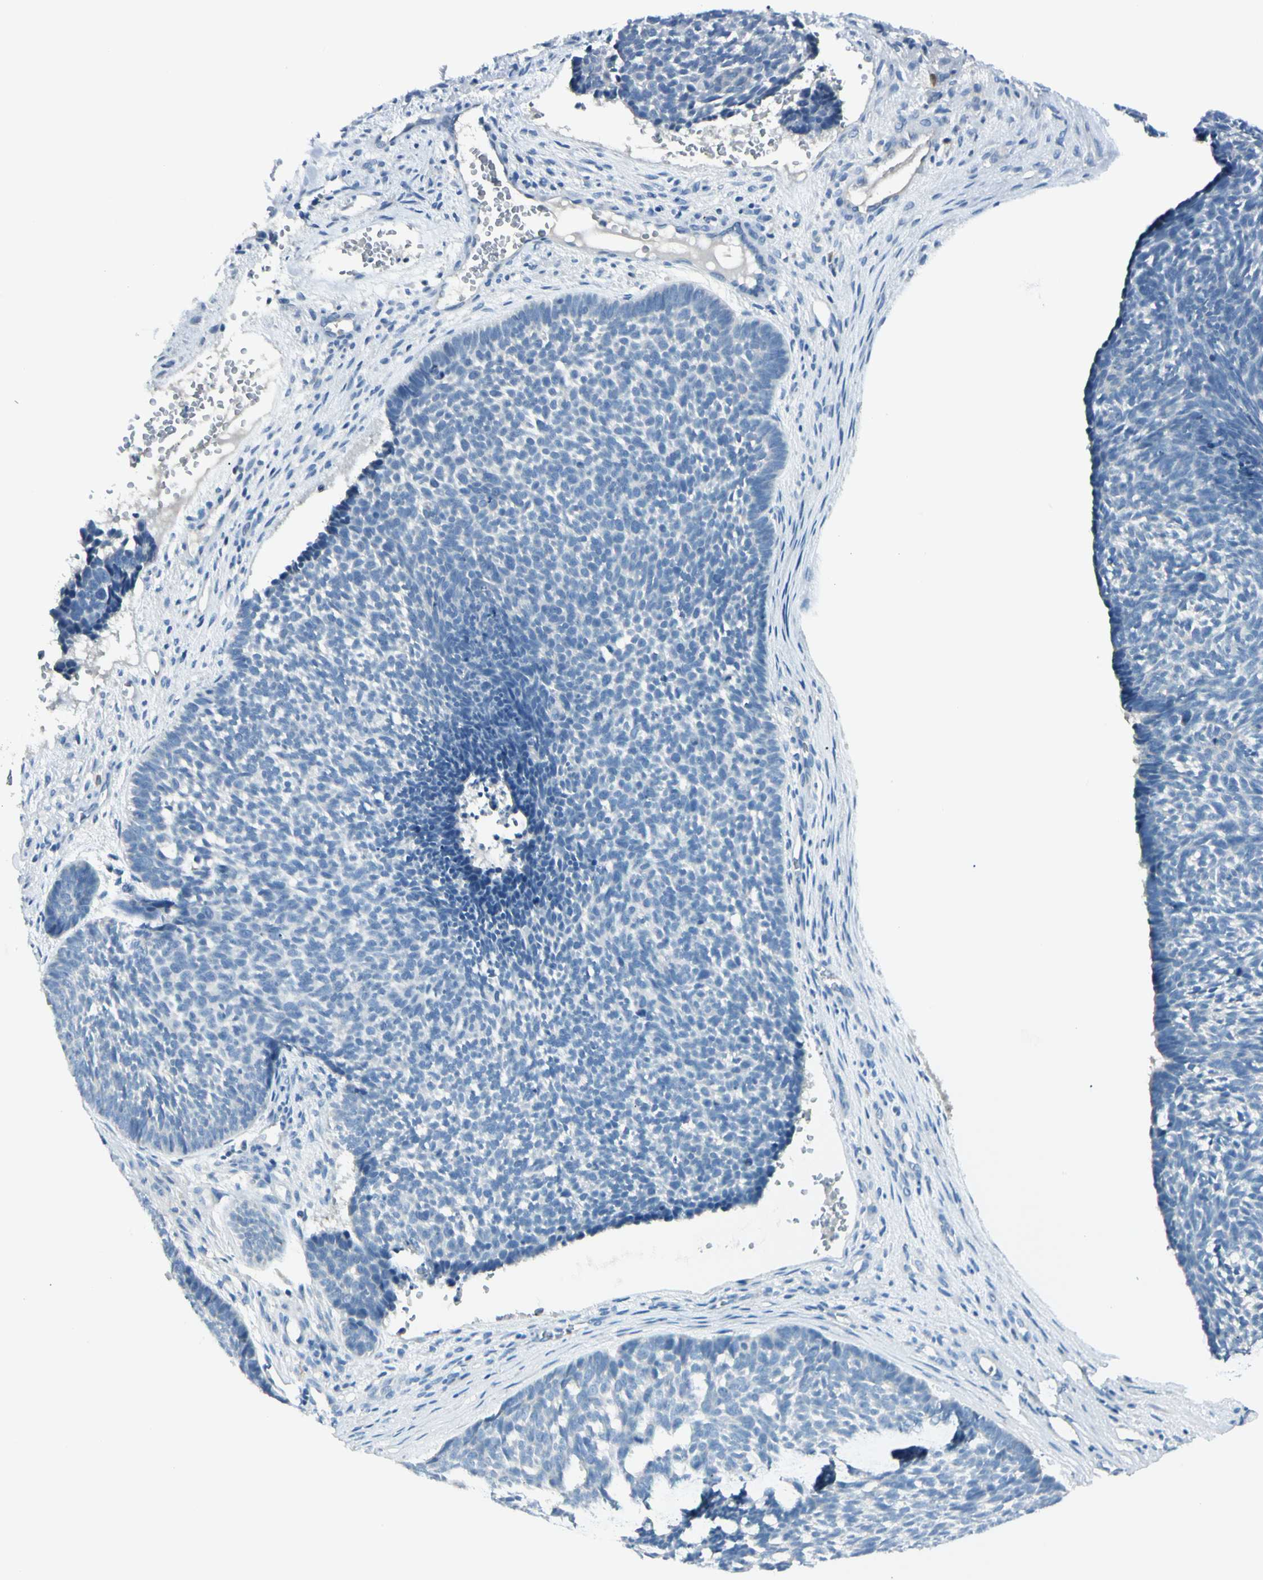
{"staining": {"intensity": "negative", "quantity": "none", "location": "none"}, "tissue": "skin cancer", "cell_type": "Tumor cells", "image_type": "cancer", "snomed": [{"axis": "morphology", "description": "Basal cell carcinoma"}, {"axis": "topography", "description": "Skin"}], "caption": "Tumor cells are negative for brown protein staining in basal cell carcinoma (skin).", "gene": "SLC6A15", "patient": {"sex": "male", "age": 84}}